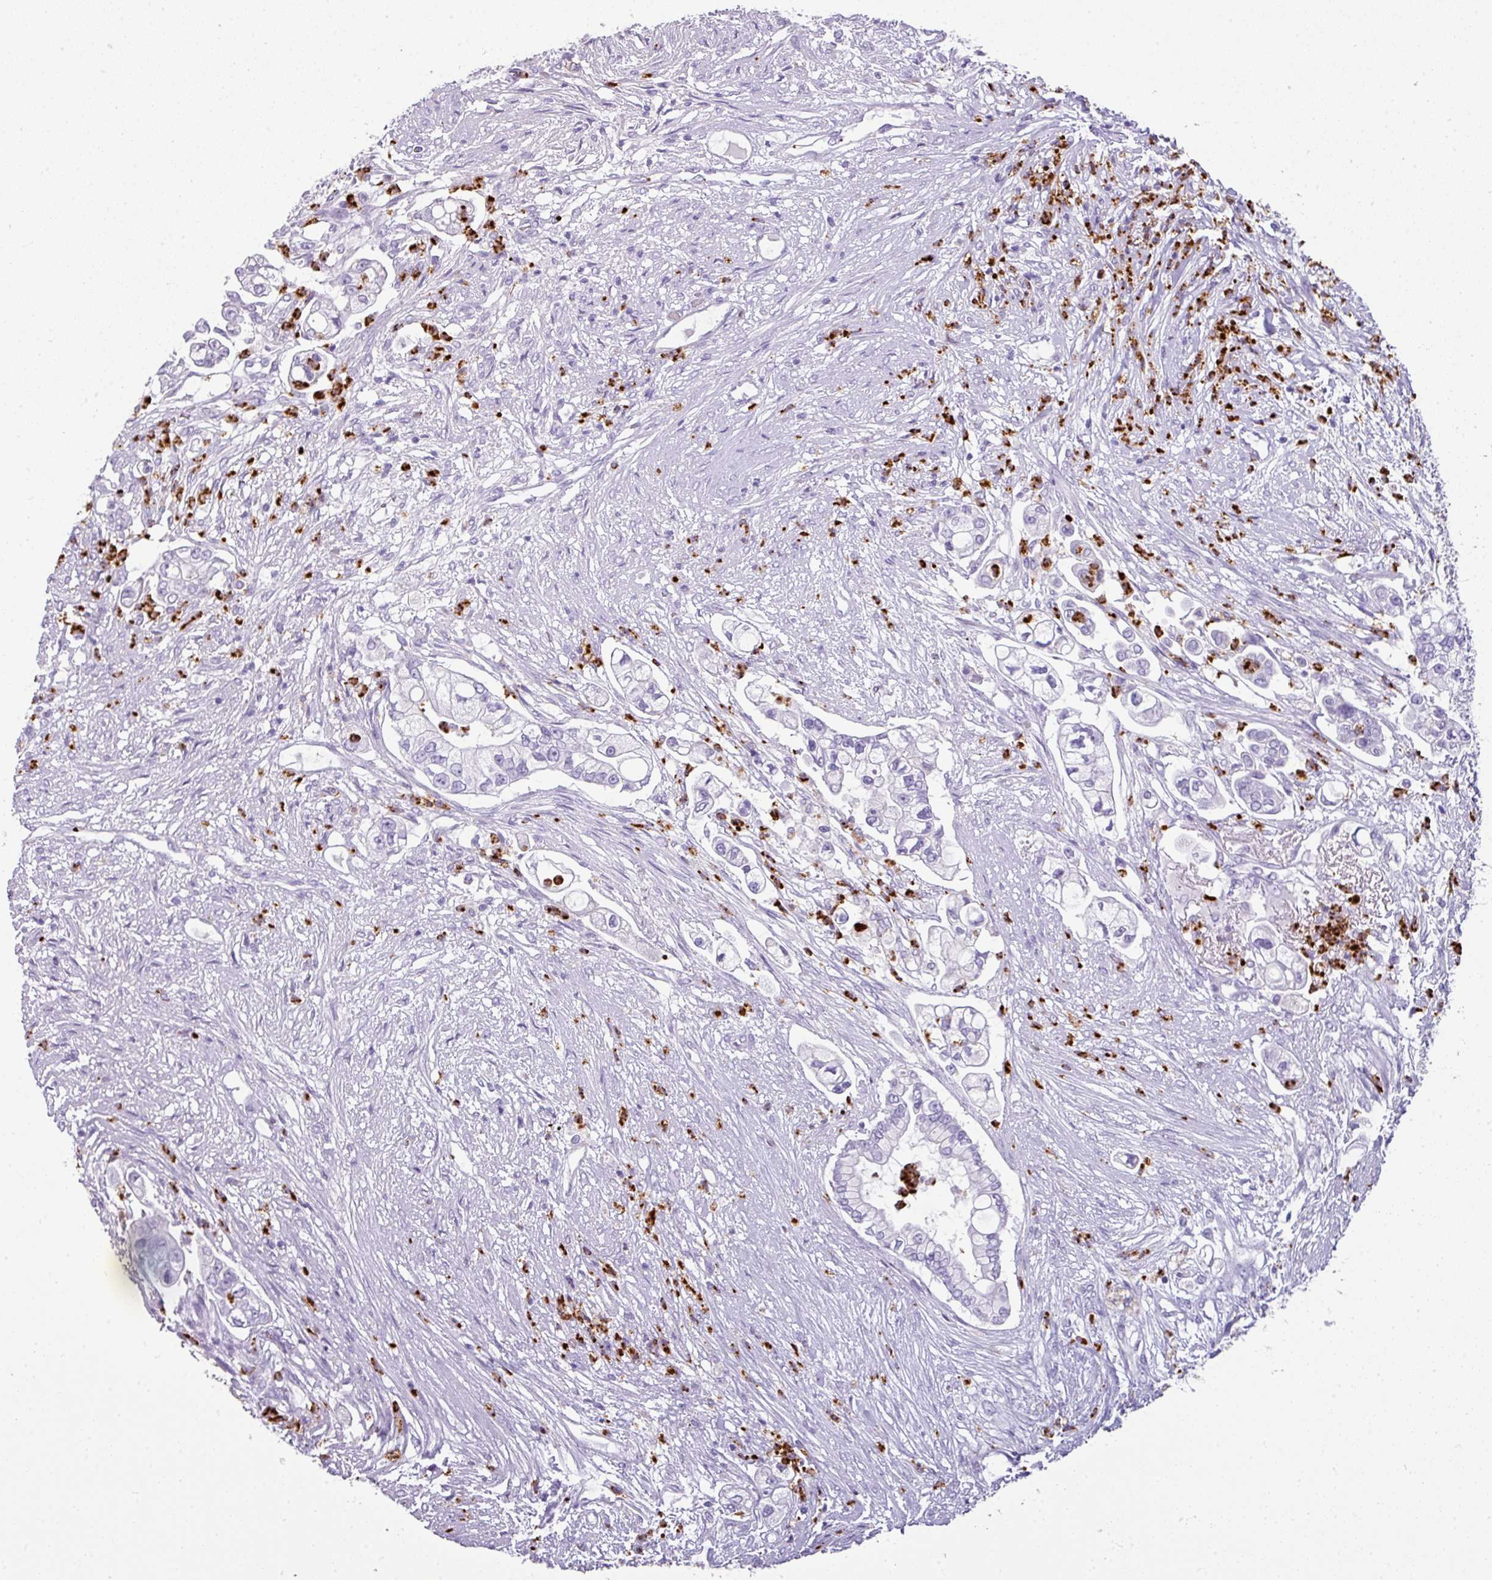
{"staining": {"intensity": "negative", "quantity": "none", "location": "none"}, "tissue": "pancreatic cancer", "cell_type": "Tumor cells", "image_type": "cancer", "snomed": [{"axis": "morphology", "description": "Adenocarcinoma, NOS"}, {"axis": "topography", "description": "Pancreas"}], "caption": "Histopathology image shows no protein expression in tumor cells of pancreatic cancer (adenocarcinoma) tissue.", "gene": "CTSG", "patient": {"sex": "female", "age": 69}}